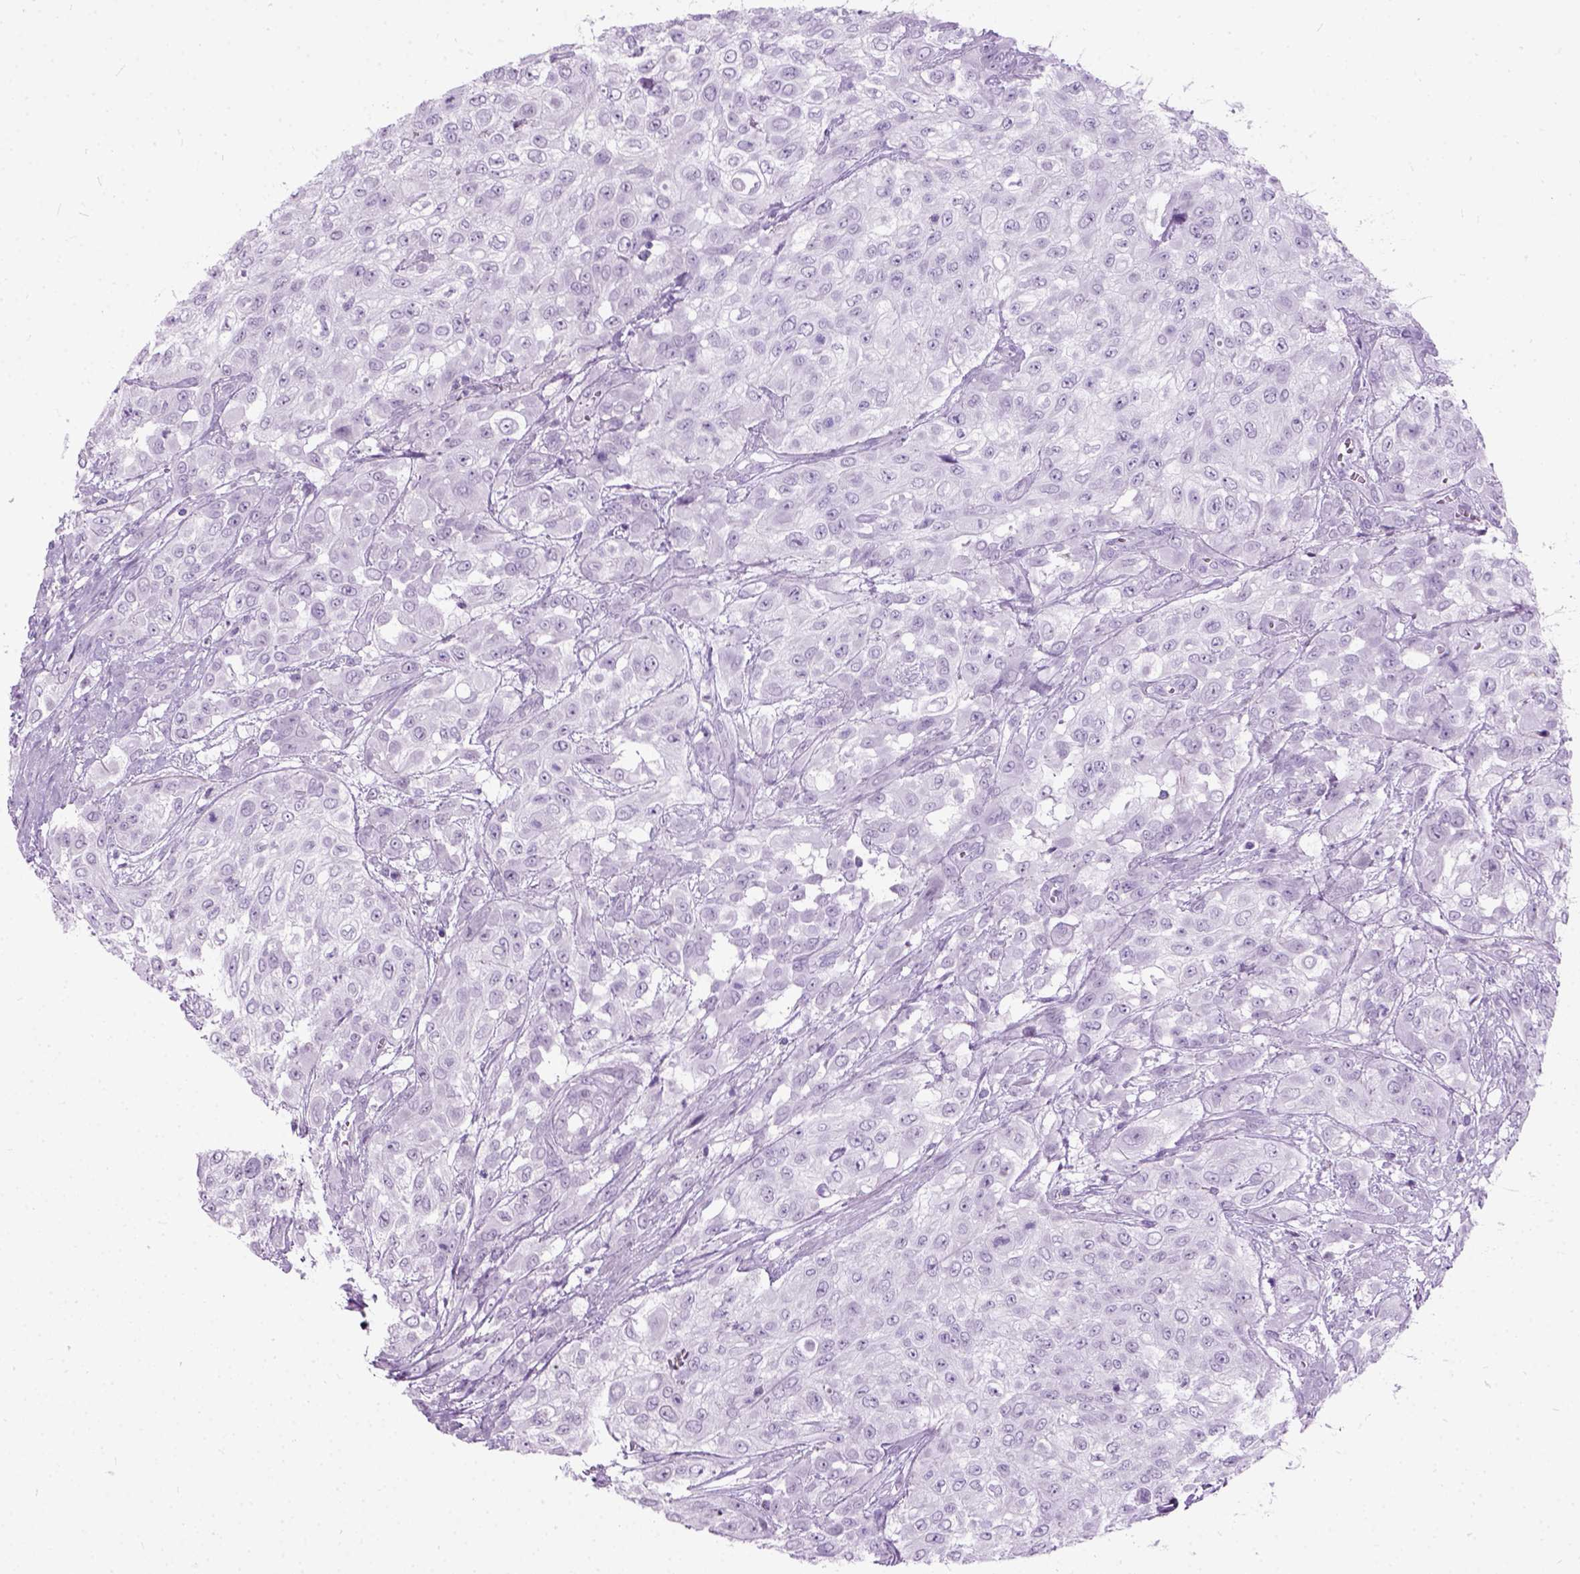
{"staining": {"intensity": "negative", "quantity": "none", "location": "none"}, "tissue": "urothelial cancer", "cell_type": "Tumor cells", "image_type": "cancer", "snomed": [{"axis": "morphology", "description": "Urothelial carcinoma, High grade"}, {"axis": "topography", "description": "Urinary bladder"}], "caption": "Immunohistochemistry (IHC) image of neoplastic tissue: human high-grade urothelial carcinoma stained with DAB (3,3'-diaminobenzidine) demonstrates no significant protein staining in tumor cells.", "gene": "AXDND1", "patient": {"sex": "male", "age": 57}}